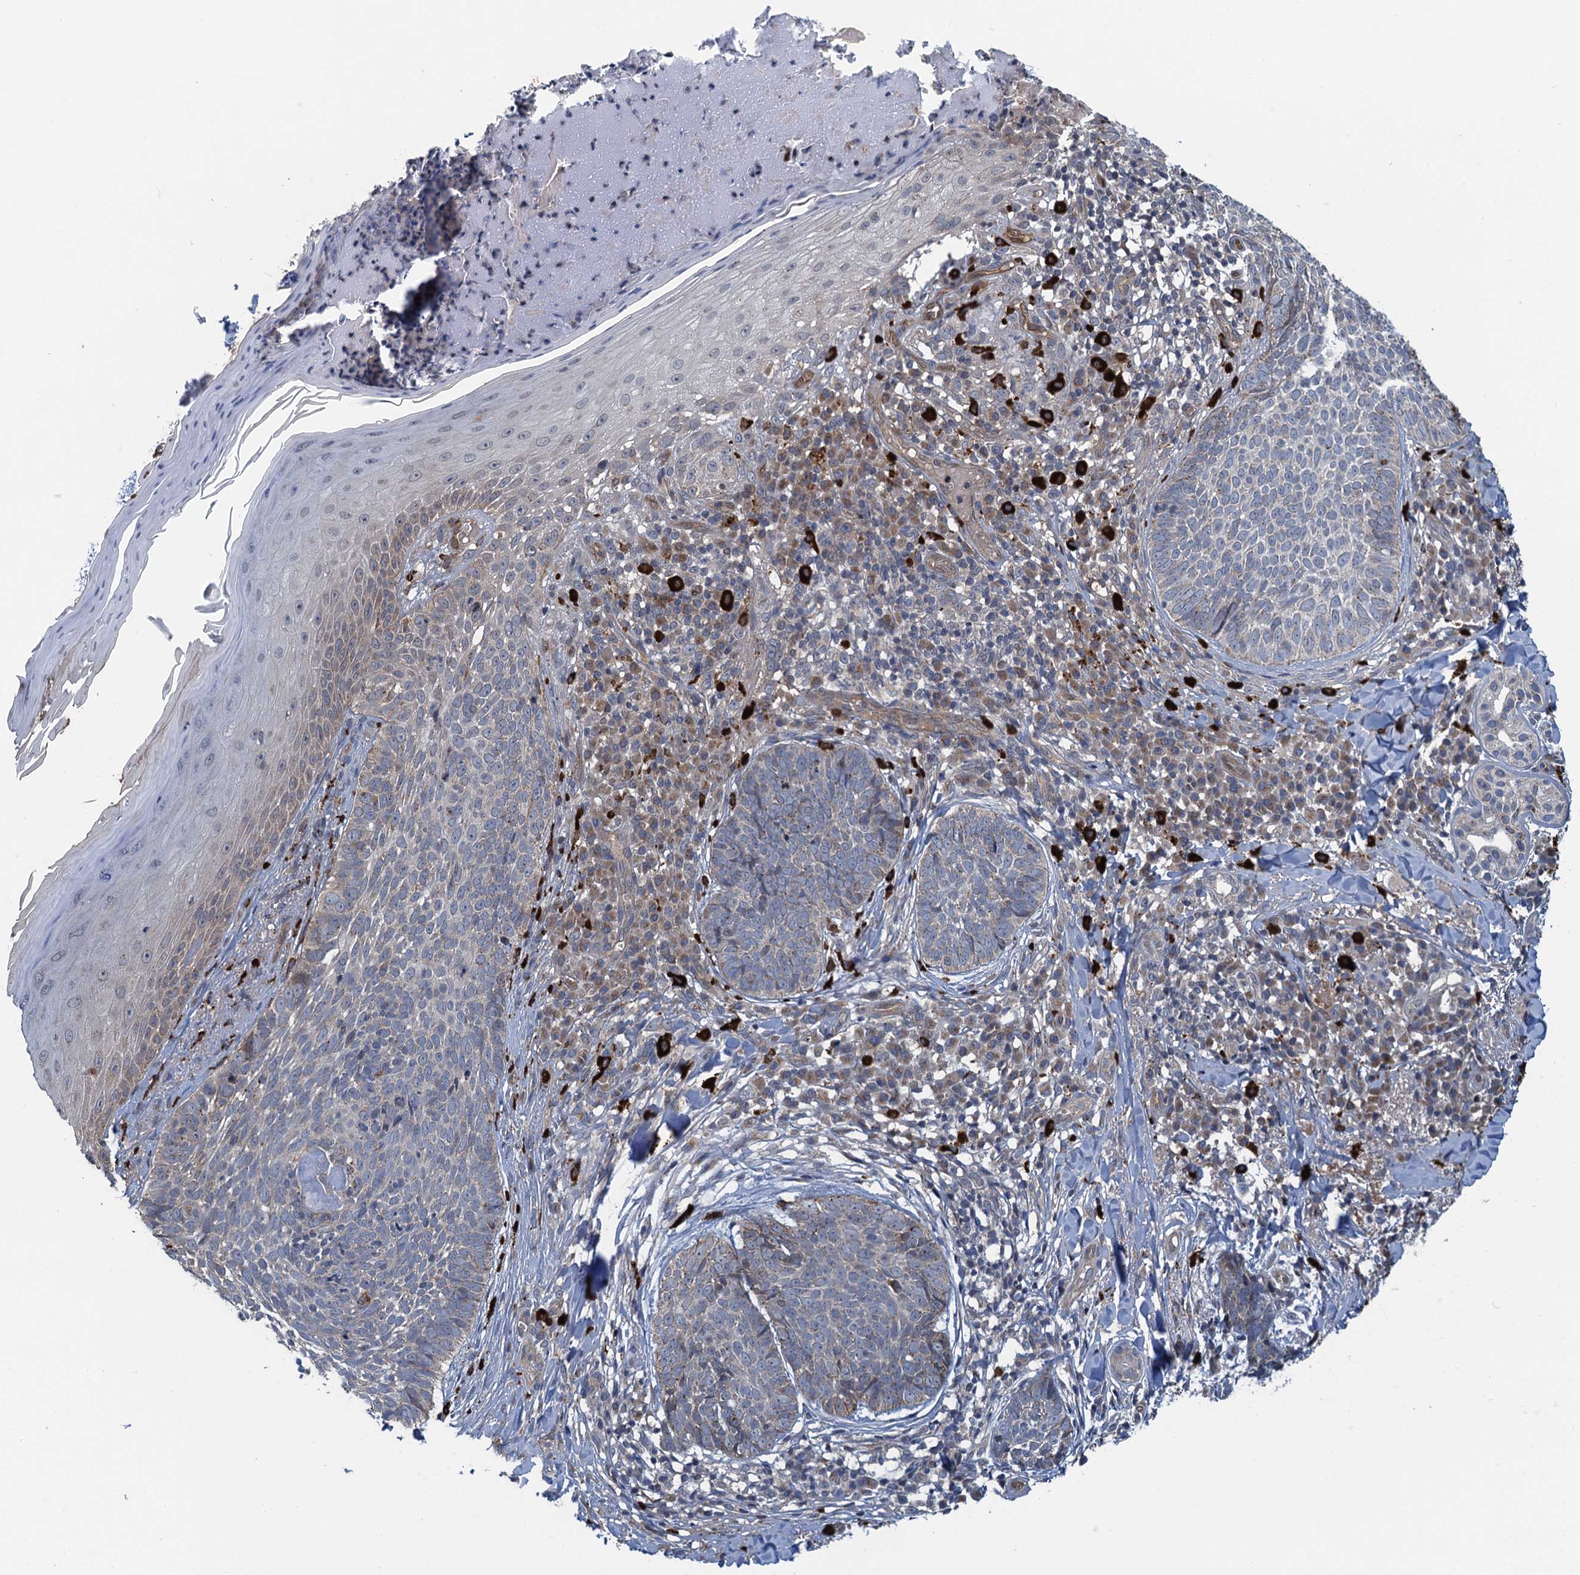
{"staining": {"intensity": "weak", "quantity": "<25%", "location": "cytoplasmic/membranous"}, "tissue": "skin cancer", "cell_type": "Tumor cells", "image_type": "cancer", "snomed": [{"axis": "morphology", "description": "Basal cell carcinoma"}, {"axis": "topography", "description": "Skin"}], "caption": "This is an IHC micrograph of human skin cancer (basal cell carcinoma). There is no staining in tumor cells.", "gene": "KBTBD8", "patient": {"sex": "female", "age": 61}}